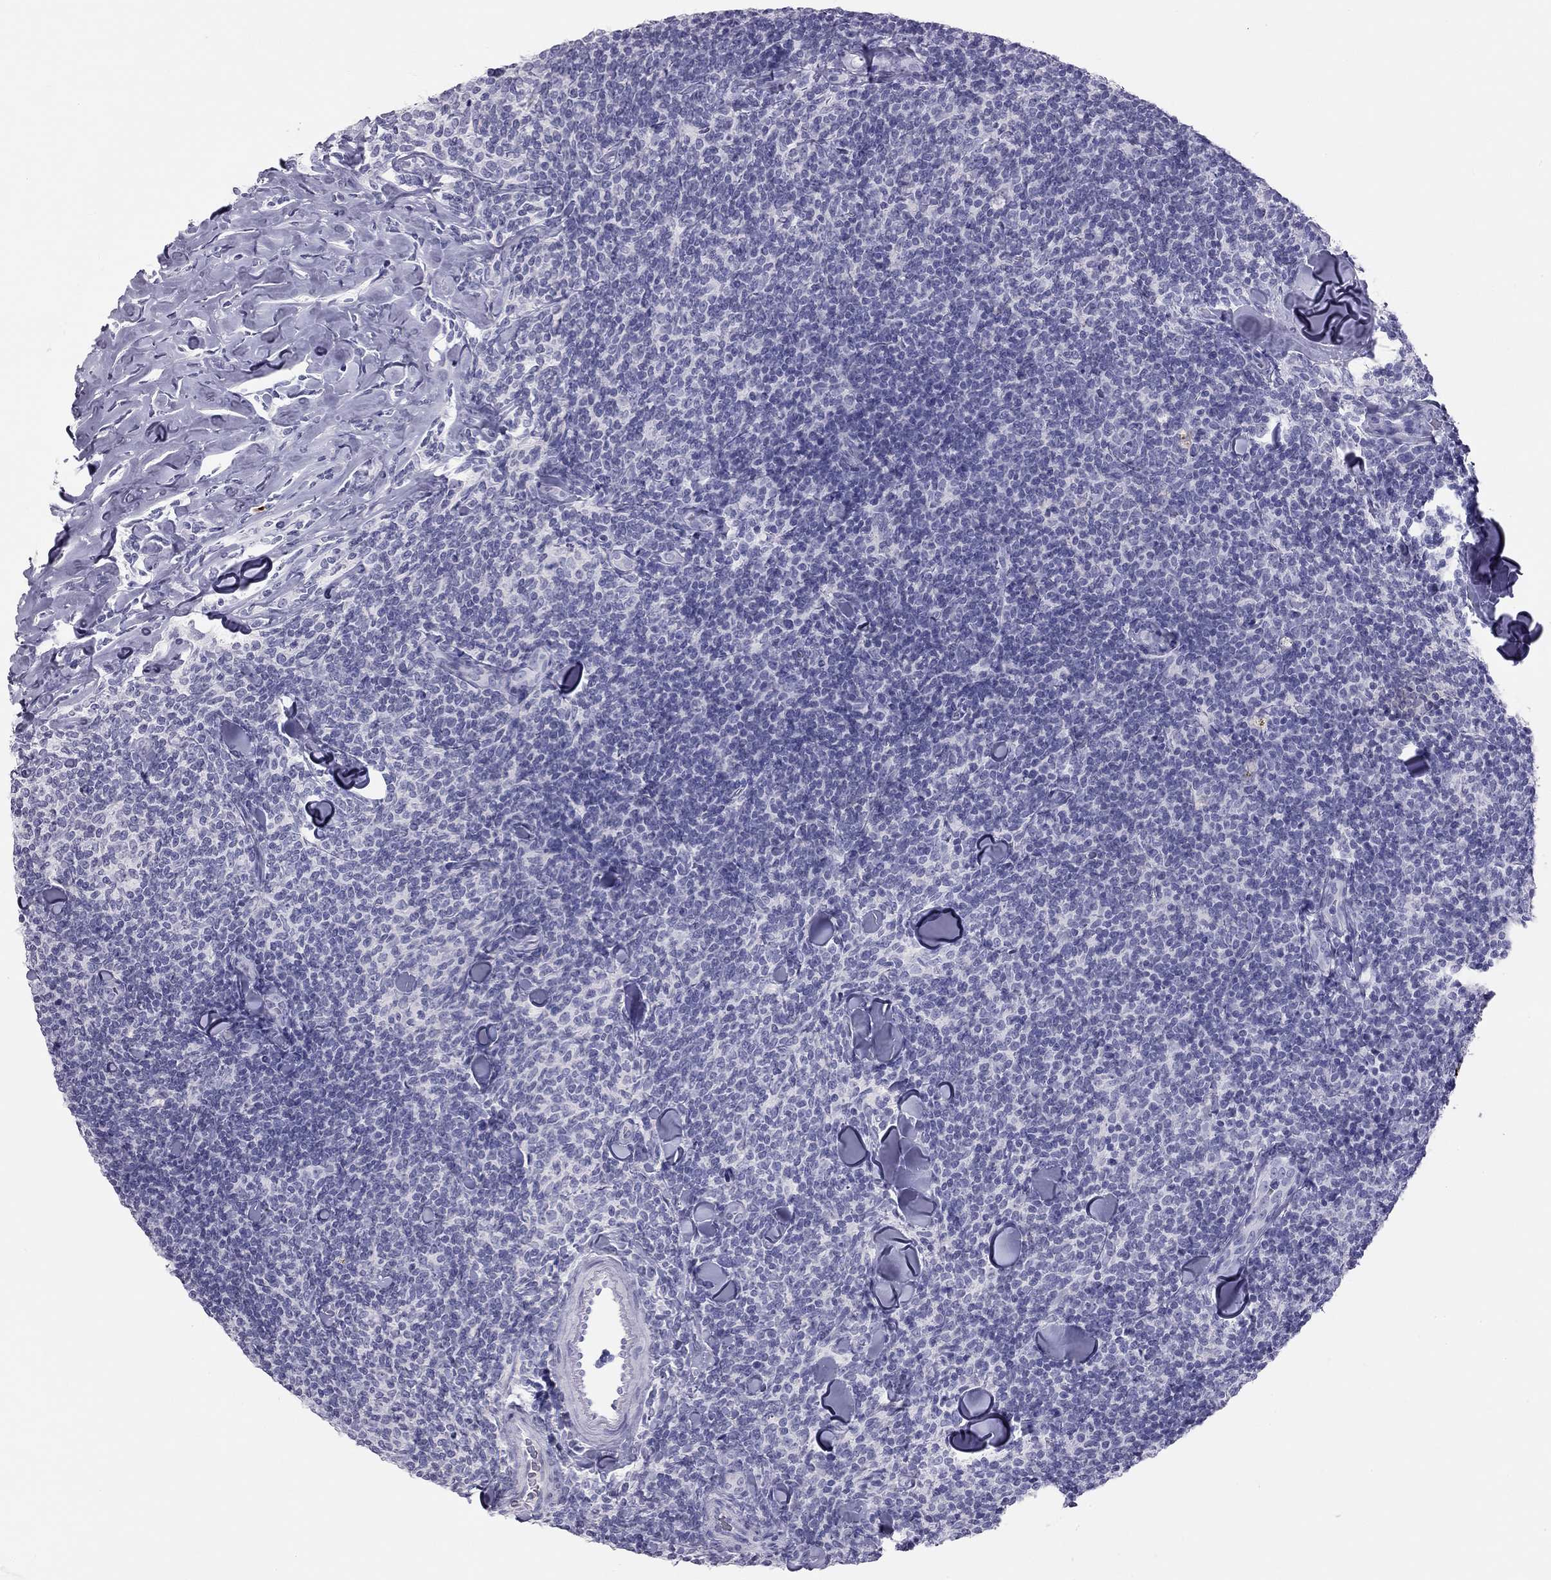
{"staining": {"intensity": "negative", "quantity": "none", "location": "none"}, "tissue": "lymphoma", "cell_type": "Tumor cells", "image_type": "cancer", "snomed": [{"axis": "morphology", "description": "Malignant lymphoma, non-Hodgkin's type, Low grade"}, {"axis": "topography", "description": "Lymph node"}], "caption": "The histopathology image exhibits no significant positivity in tumor cells of malignant lymphoma, non-Hodgkin's type (low-grade).", "gene": "KLRG1", "patient": {"sex": "female", "age": 56}}